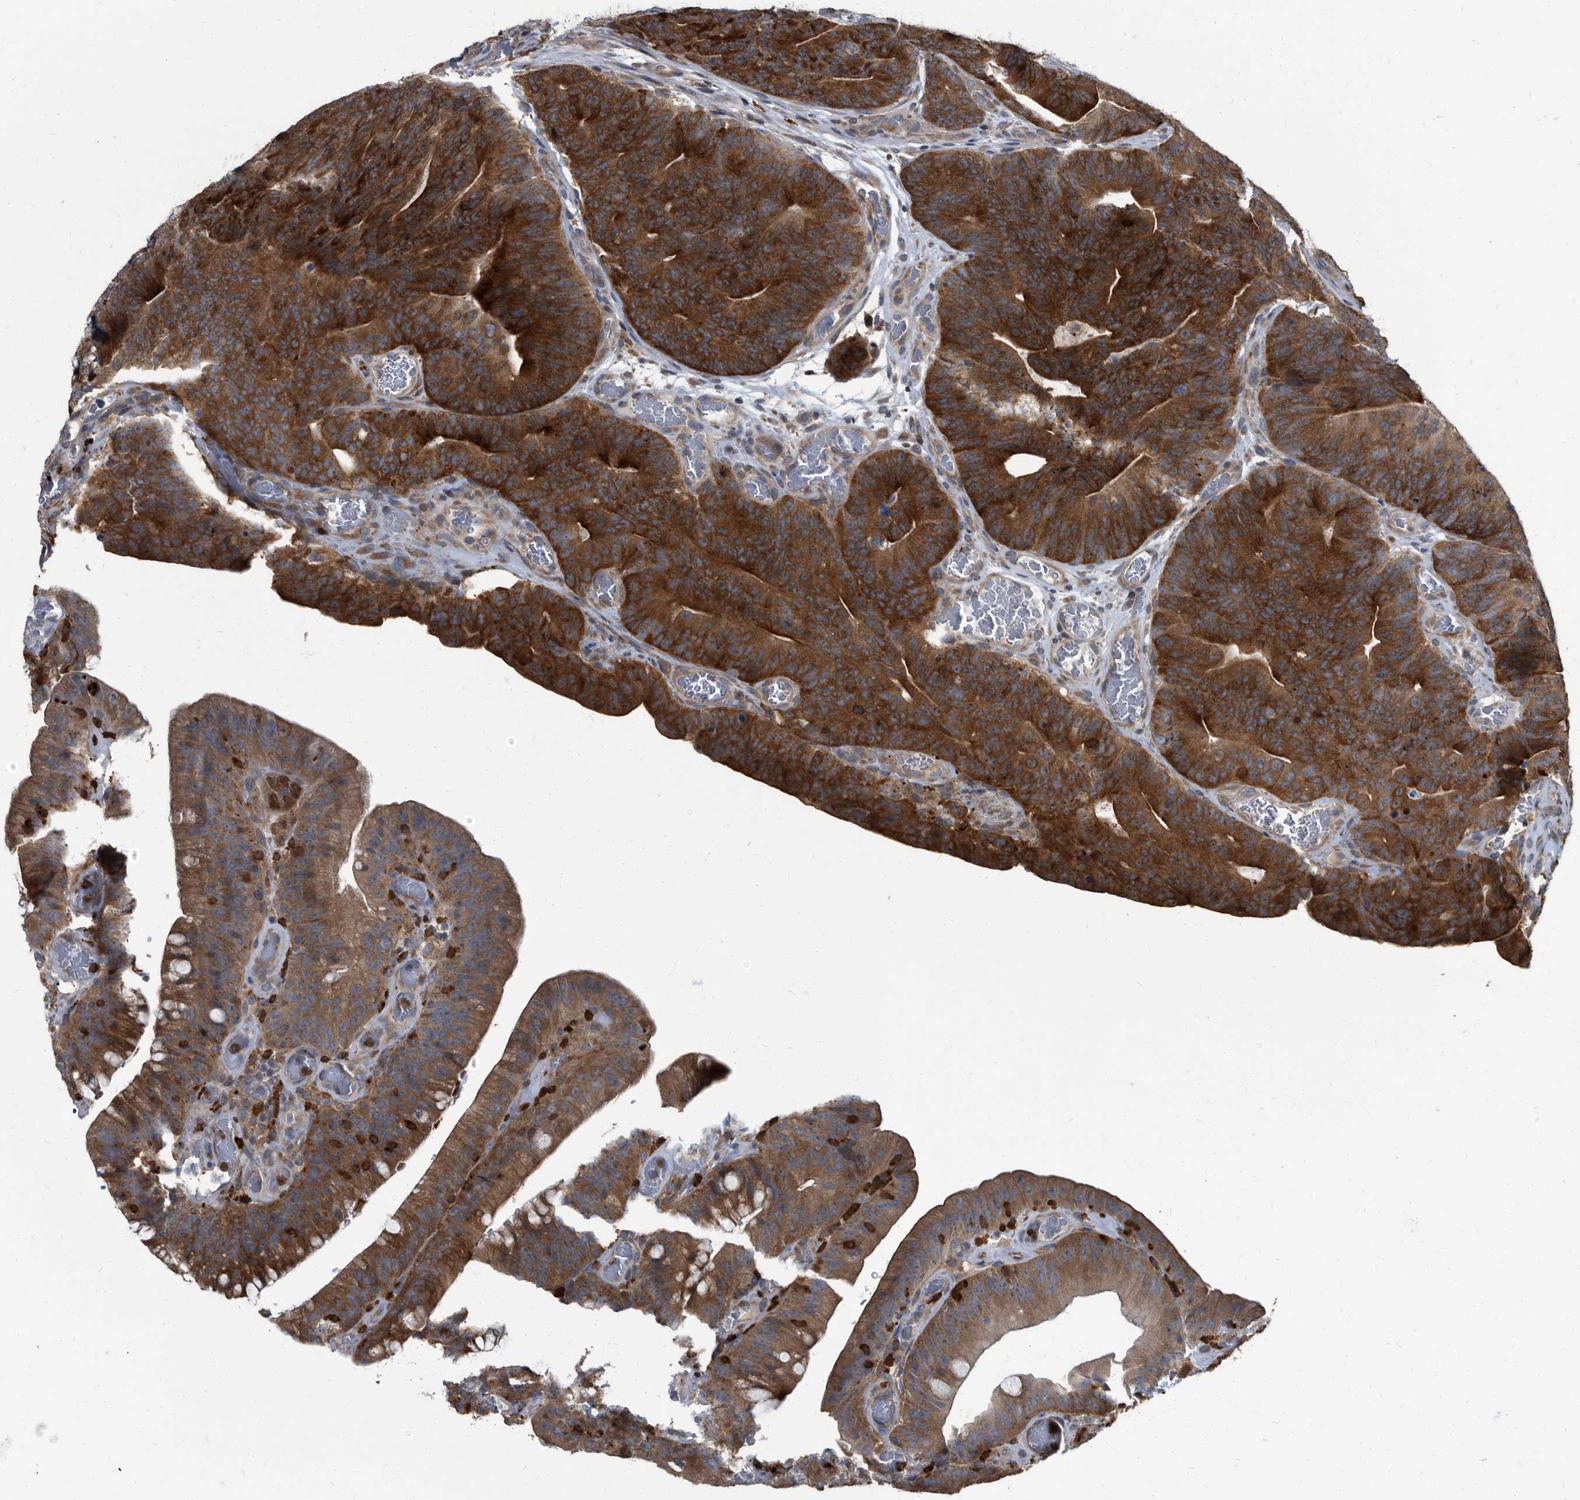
{"staining": {"intensity": "strong", "quantity": ">75%", "location": "cytoplasmic/membranous"}, "tissue": "colorectal cancer", "cell_type": "Tumor cells", "image_type": "cancer", "snomed": [{"axis": "morphology", "description": "Normal tissue, NOS"}, {"axis": "topography", "description": "Colon"}], "caption": "This is a histology image of IHC staining of colorectal cancer, which shows strong expression in the cytoplasmic/membranous of tumor cells.", "gene": "CDV3", "patient": {"sex": "female", "age": 82}}